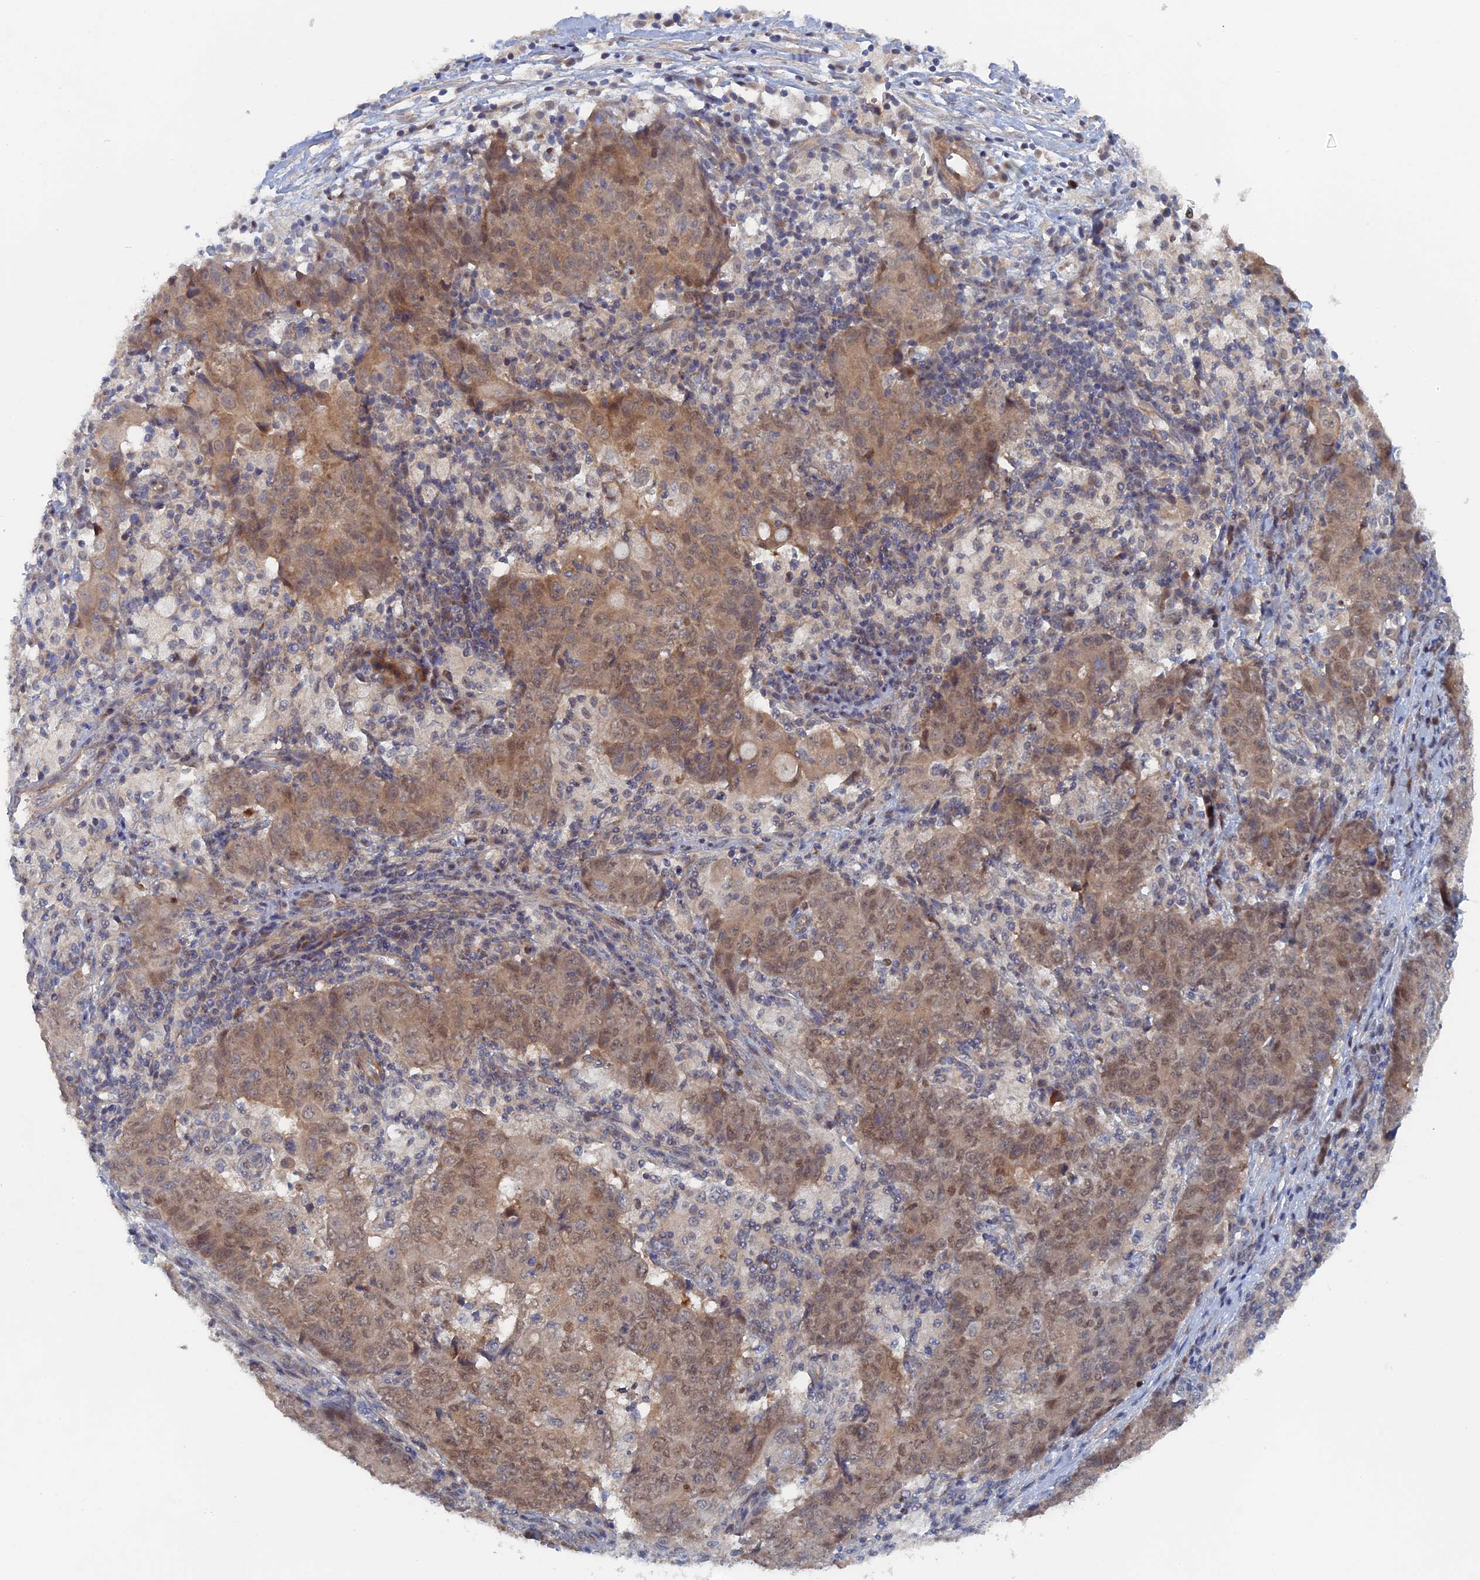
{"staining": {"intensity": "moderate", "quantity": ">75%", "location": "cytoplasmic/membranous,nuclear"}, "tissue": "ovarian cancer", "cell_type": "Tumor cells", "image_type": "cancer", "snomed": [{"axis": "morphology", "description": "Carcinoma, endometroid"}, {"axis": "topography", "description": "Ovary"}], "caption": "Immunohistochemical staining of human ovarian cancer (endometroid carcinoma) reveals moderate cytoplasmic/membranous and nuclear protein staining in about >75% of tumor cells.", "gene": "ELOVL6", "patient": {"sex": "female", "age": 42}}